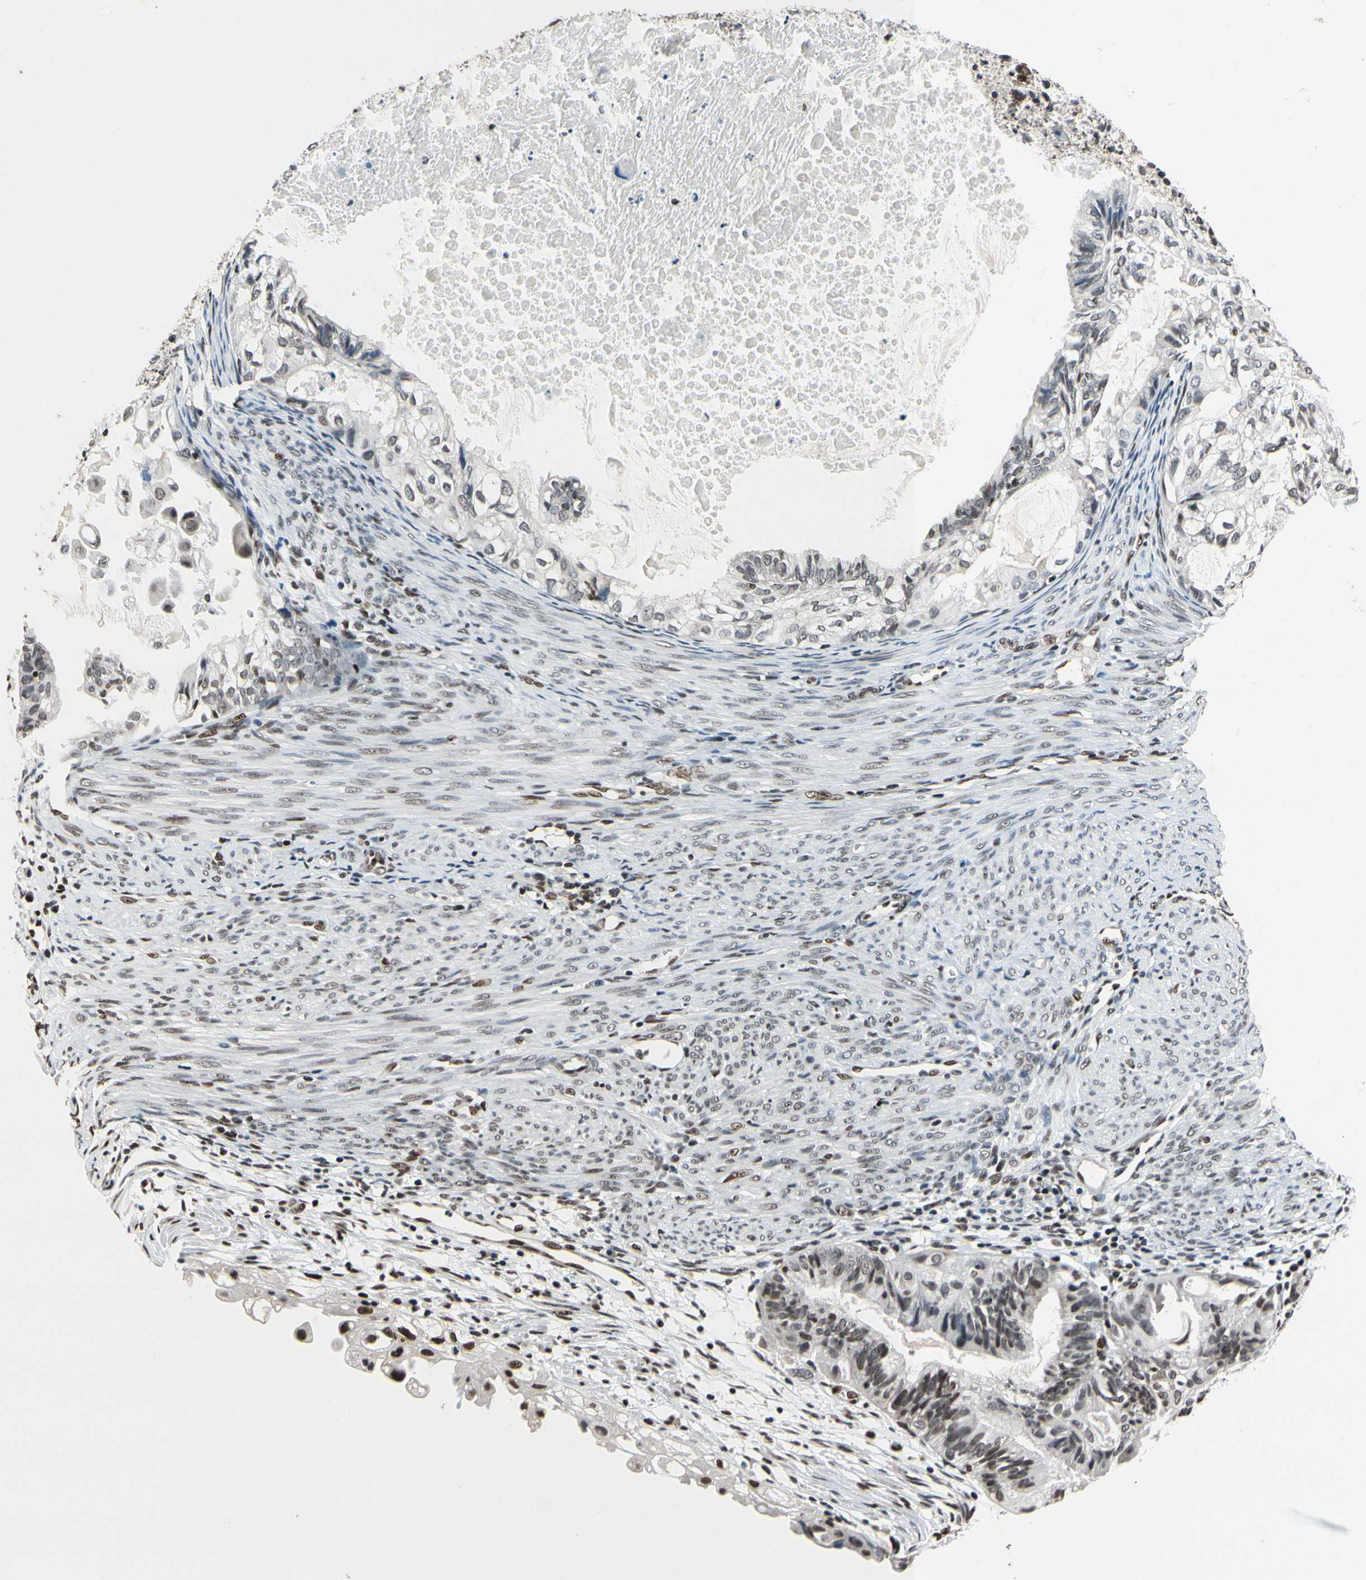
{"staining": {"intensity": "moderate", "quantity": "25%-75%", "location": "nuclear"}, "tissue": "cervical cancer", "cell_type": "Tumor cells", "image_type": "cancer", "snomed": [{"axis": "morphology", "description": "Normal tissue, NOS"}, {"axis": "morphology", "description": "Adenocarcinoma, NOS"}, {"axis": "topography", "description": "Cervix"}, {"axis": "topography", "description": "Endometrium"}], "caption": "Moderate nuclear expression is appreciated in about 25%-75% of tumor cells in adenocarcinoma (cervical). (DAB IHC, brown staining for protein, blue staining for nuclei).", "gene": "RECQL", "patient": {"sex": "female", "age": 86}}